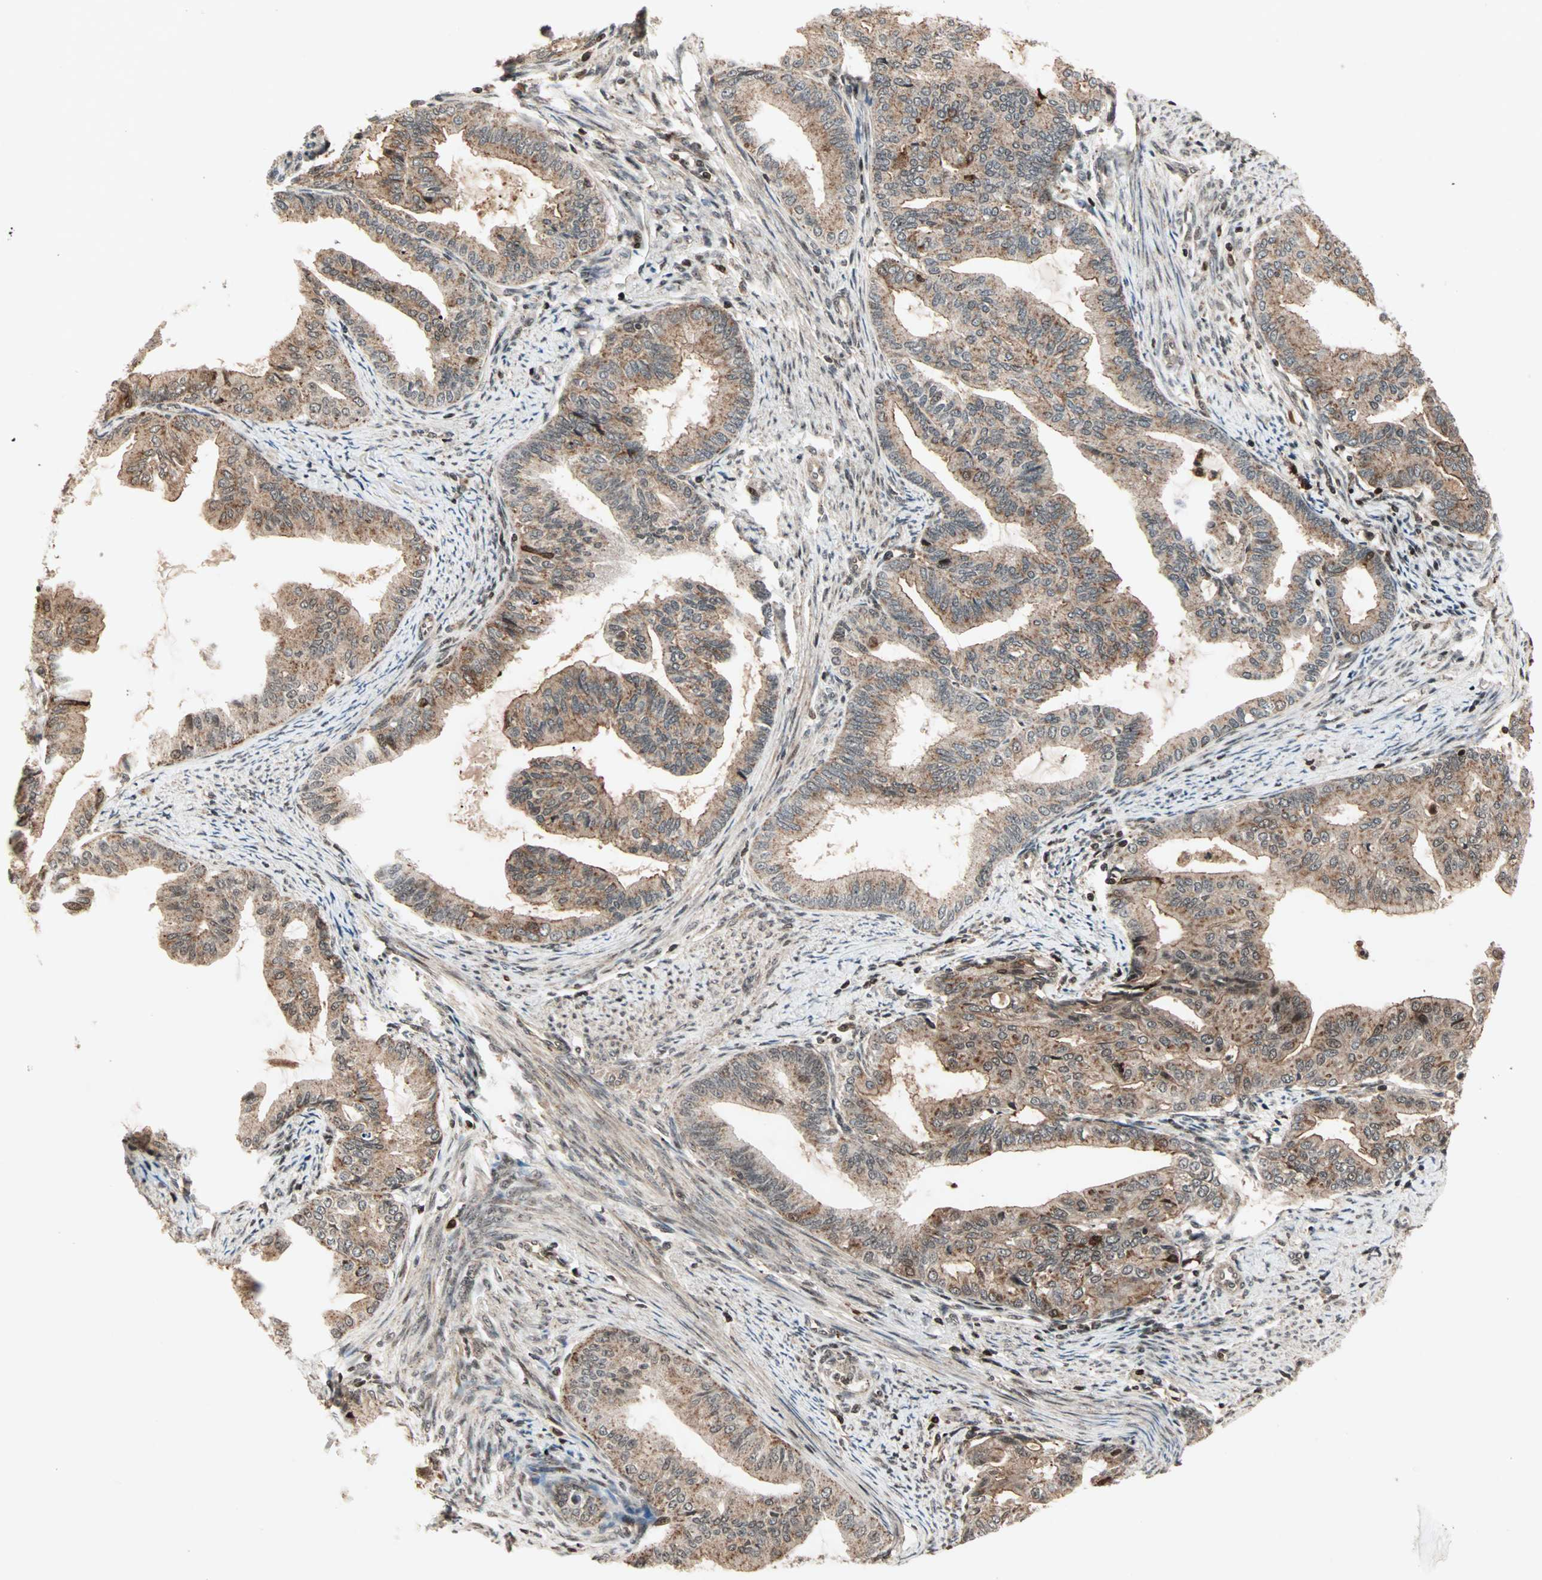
{"staining": {"intensity": "moderate", "quantity": ">75%", "location": "cytoplasmic/membranous,nuclear"}, "tissue": "endometrial cancer", "cell_type": "Tumor cells", "image_type": "cancer", "snomed": [{"axis": "morphology", "description": "Adenocarcinoma, NOS"}, {"axis": "topography", "description": "Endometrium"}], "caption": "Immunohistochemistry (IHC) histopathology image of endometrial cancer (adenocarcinoma) stained for a protein (brown), which reveals medium levels of moderate cytoplasmic/membranous and nuclear expression in about >75% of tumor cells.", "gene": "ZBED9", "patient": {"sex": "female", "age": 86}}